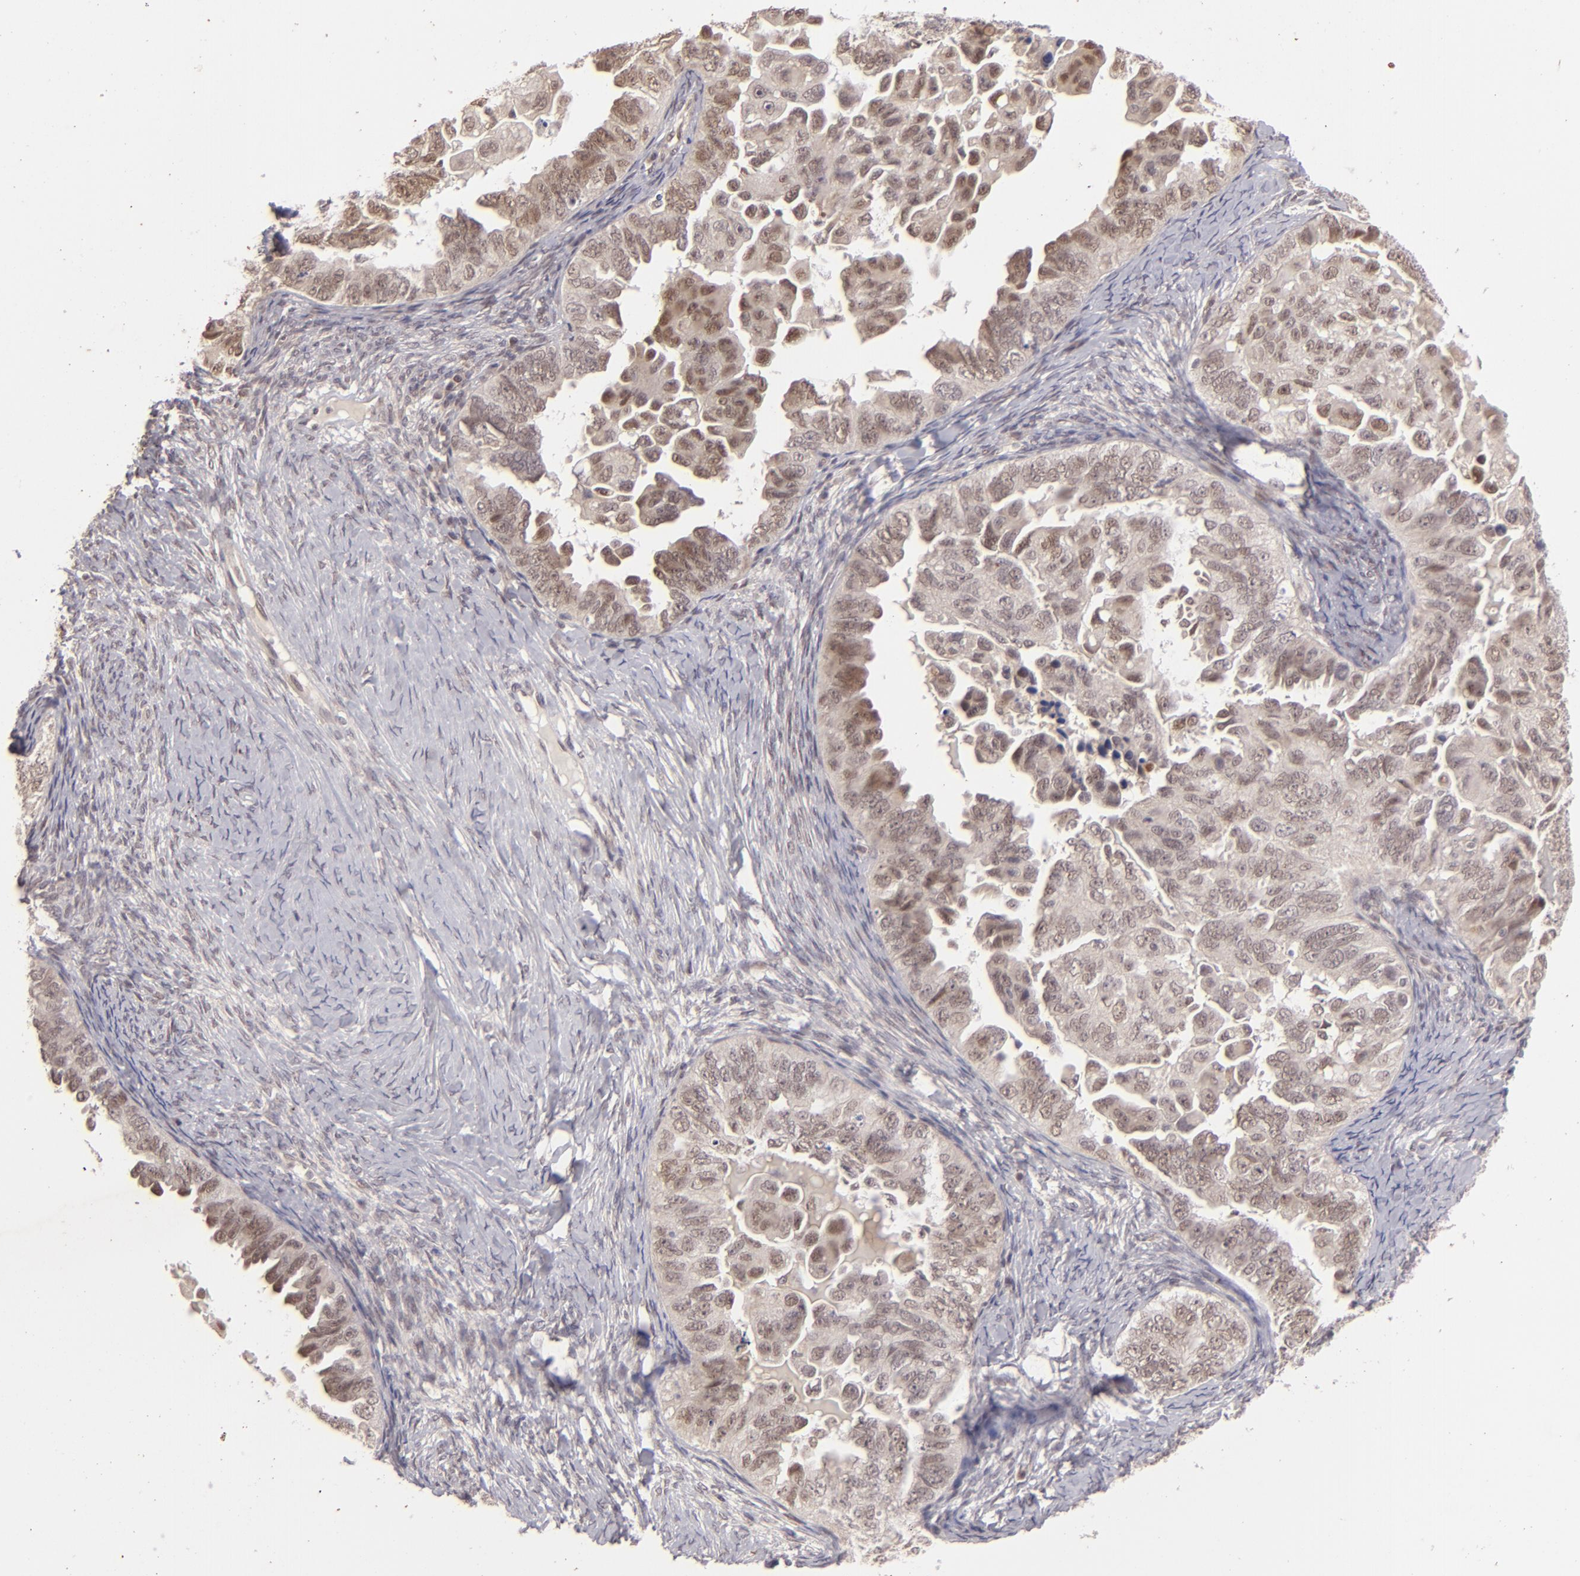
{"staining": {"intensity": "weak", "quantity": "25%-75%", "location": "cytoplasmic/membranous"}, "tissue": "ovarian cancer", "cell_type": "Tumor cells", "image_type": "cancer", "snomed": [{"axis": "morphology", "description": "Cystadenocarcinoma, serous, NOS"}, {"axis": "topography", "description": "Ovary"}], "caption": "Protein expression by IHC demonstrates weak cytoplasmic/membranous positivity in about 25%-75% of tumor cells in serous cystadenocarcinoma (ovarian). (DAB IHC with brightfield microscopy, high magnification).", "gene": "DFFA", "patient": {"sex": "female", "age": 82}}